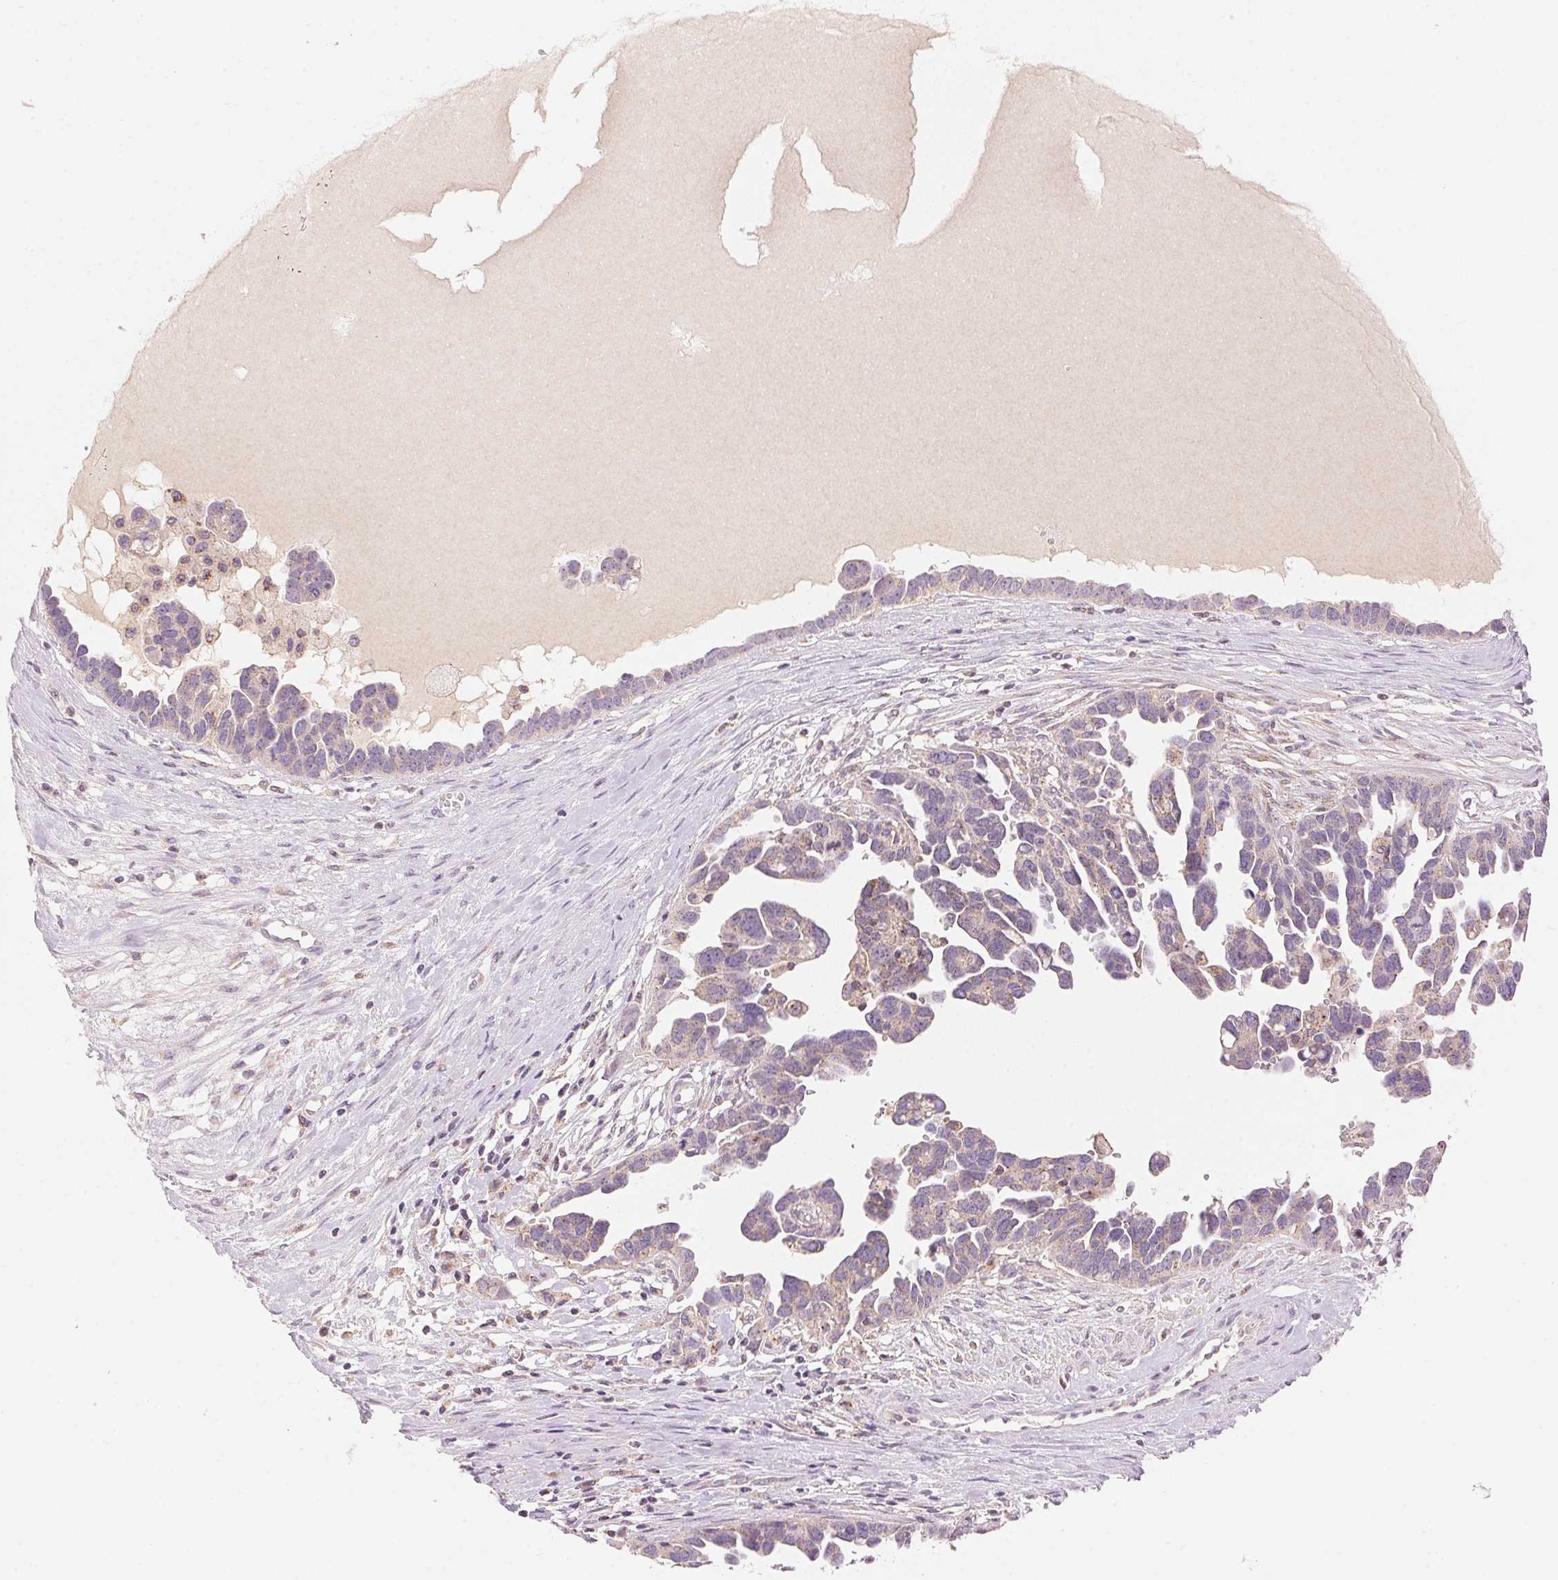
{"staining": {"intensity": "negative", "quantity": "none", "location": "none"}, "tissue": "ovarian cancer", "cell_type": "Tumor cells", "image_type": "cancer", "snomed": [{"axis": "morphology", "description": "Cystadenocarcinoma, serous, NOS"}, {"axis": "topography", "description": "Ovary"}], "caption": "High power microscopy image of an immunohistochemistry micrograph of ovarian cancer, revealing no significant positivity in tumor cells. Nuclei are stained in blue.", "gene": "HOXB13", "patient": {"sex": "female", "age": 54}}